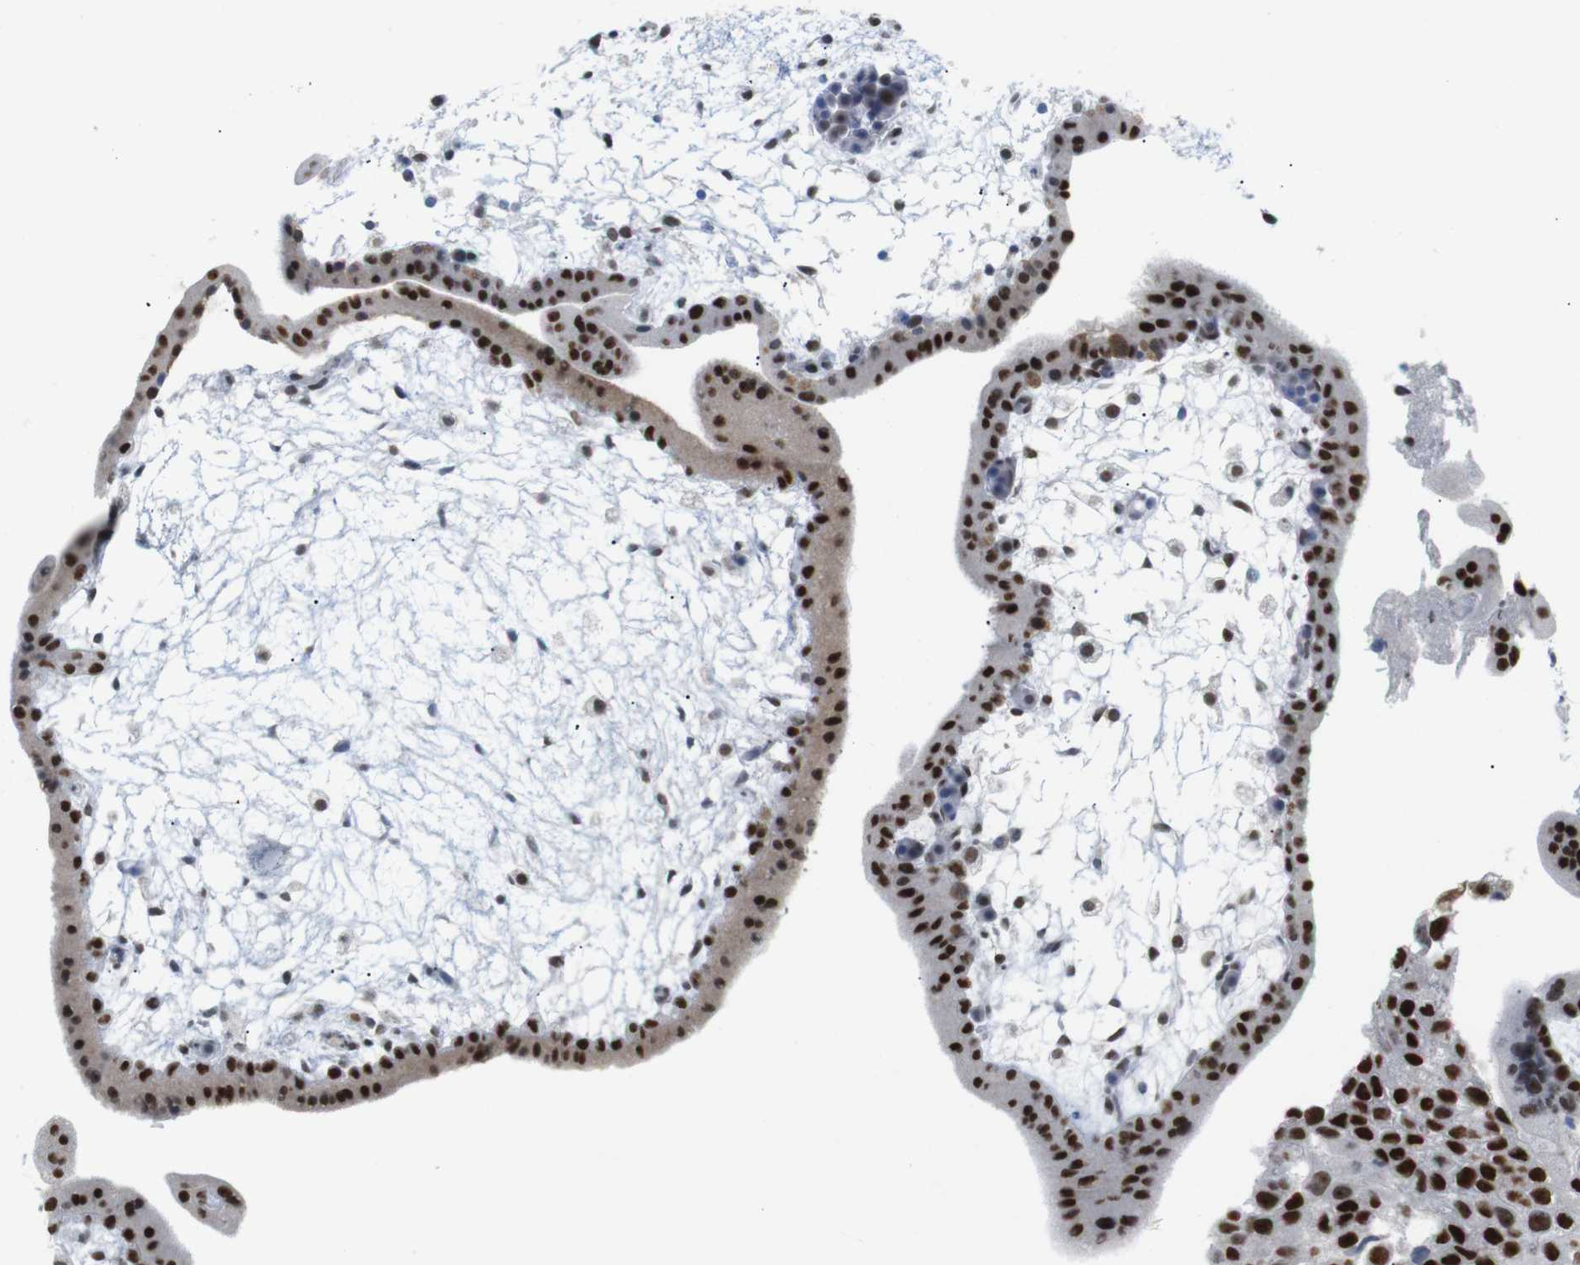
{"staining": {"intensity": "strong", "quantity": ">75%", "location": "nuclear"}, "tissue": "placenta", "cell_type": "Decidual cells", "image_type": "normal", "snomed": [{"axis": "morphology", "description": "Normal tissue, NOS"}, {"axis": "topography", "description": "Placenta"}], "caption": "Immunohistochemical staining of unremarkable placenta displays strong nuclear protein expression in about >75% of decidual cells. The staining was performed using DAB, with brown indicating positive protein expression. Nuclei are stained blue with hematoxylin.", "gene": "RIOX2", "patient": {"sex": "female", "age": 35}}